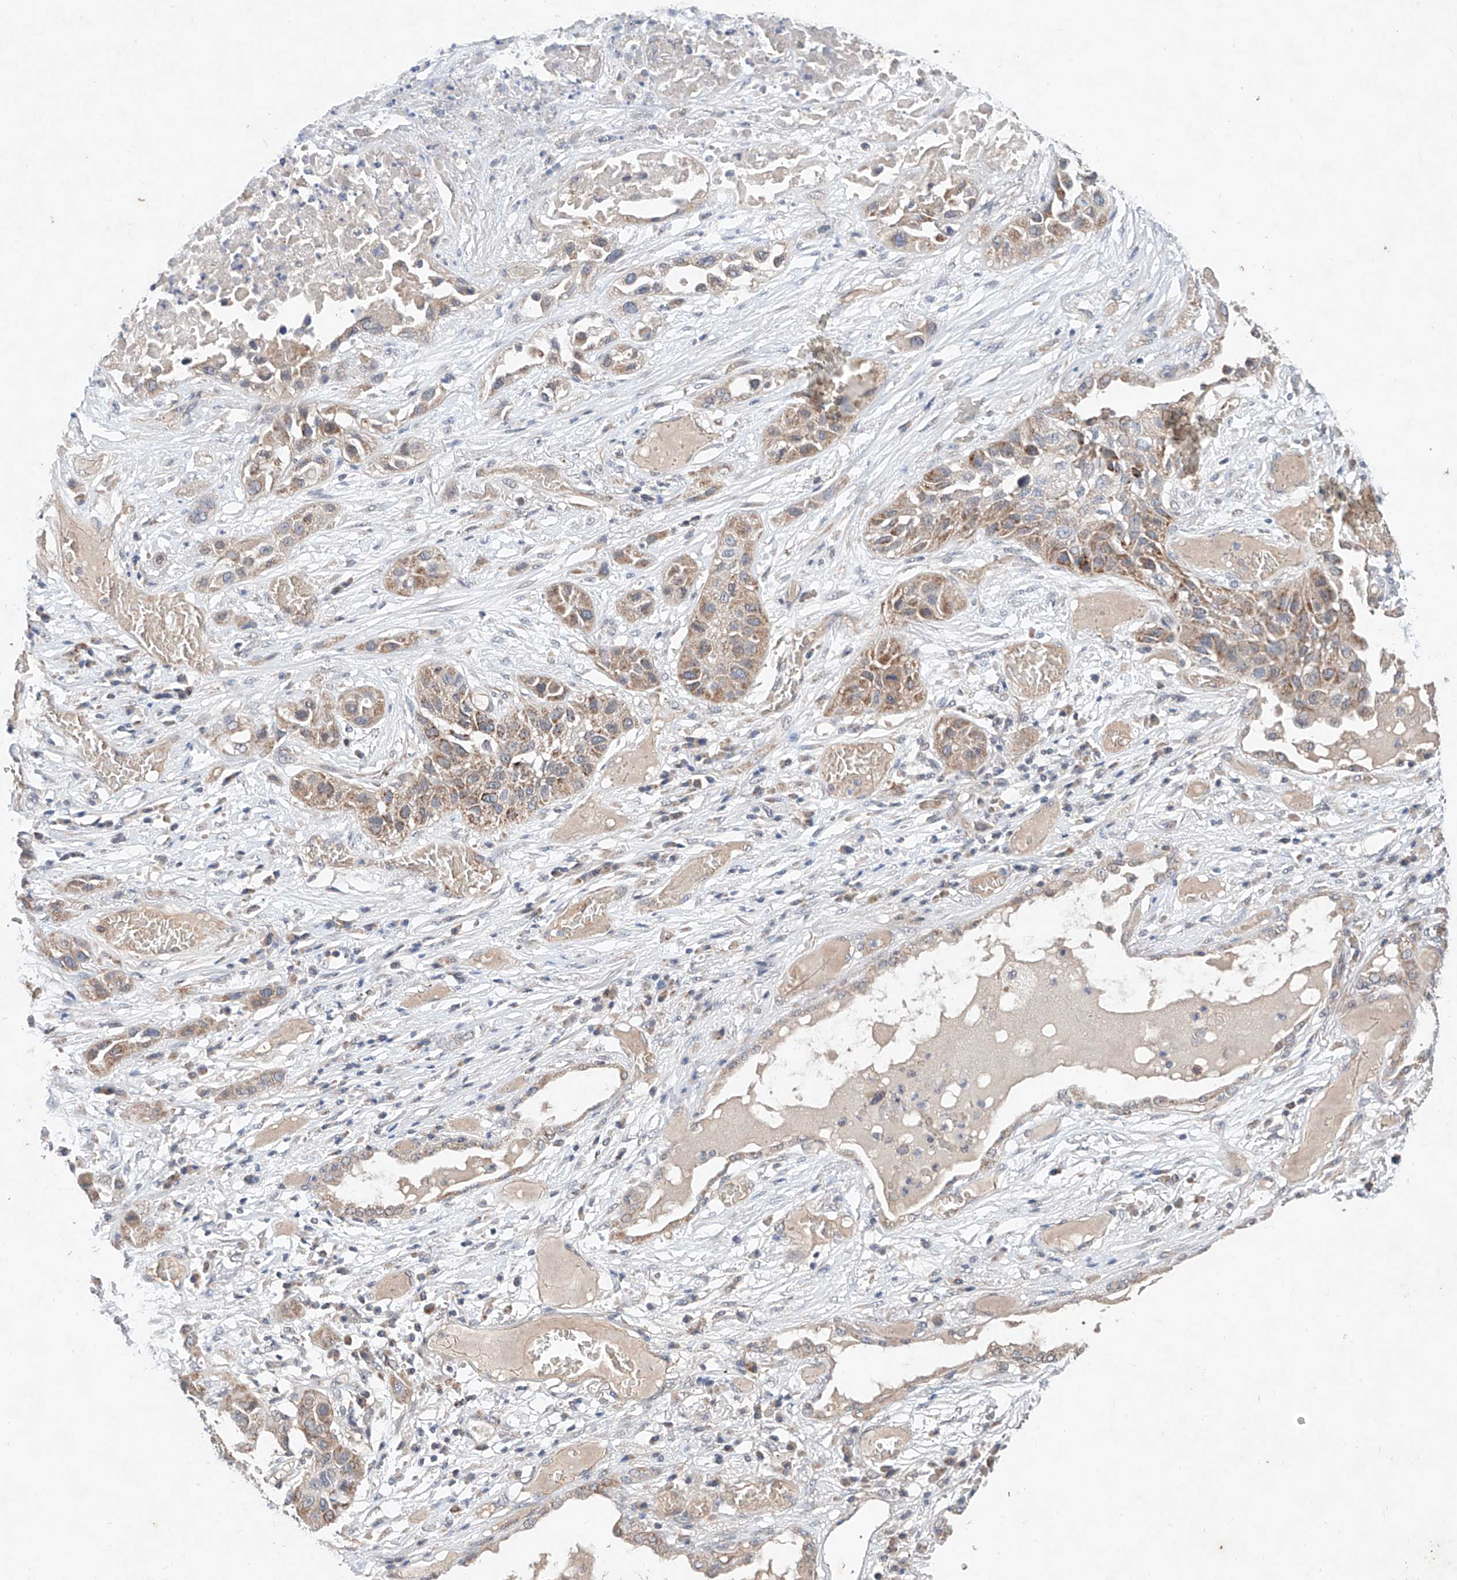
{"staining": {"intensity": "weak", "quantity": ">75%", "location": "cytoplasmic/membranous"}, "tissue": "lung cancer", "cell_type": "Tumor cells", "image_type": "cancer", "snomed": [{"axis": "morphology", "description": "Squamous cell carcinoma, NOS"}, {"axis": "topography", "description": "Lung"}], "caption": "Tumor cells reveal low levels of weak cytoplasmic/membranous positivity in about >75% of cells in human lung squamous cell carcinoma.", "gene": "FASTK", "patient": {"sex": "male", "age": 71}}